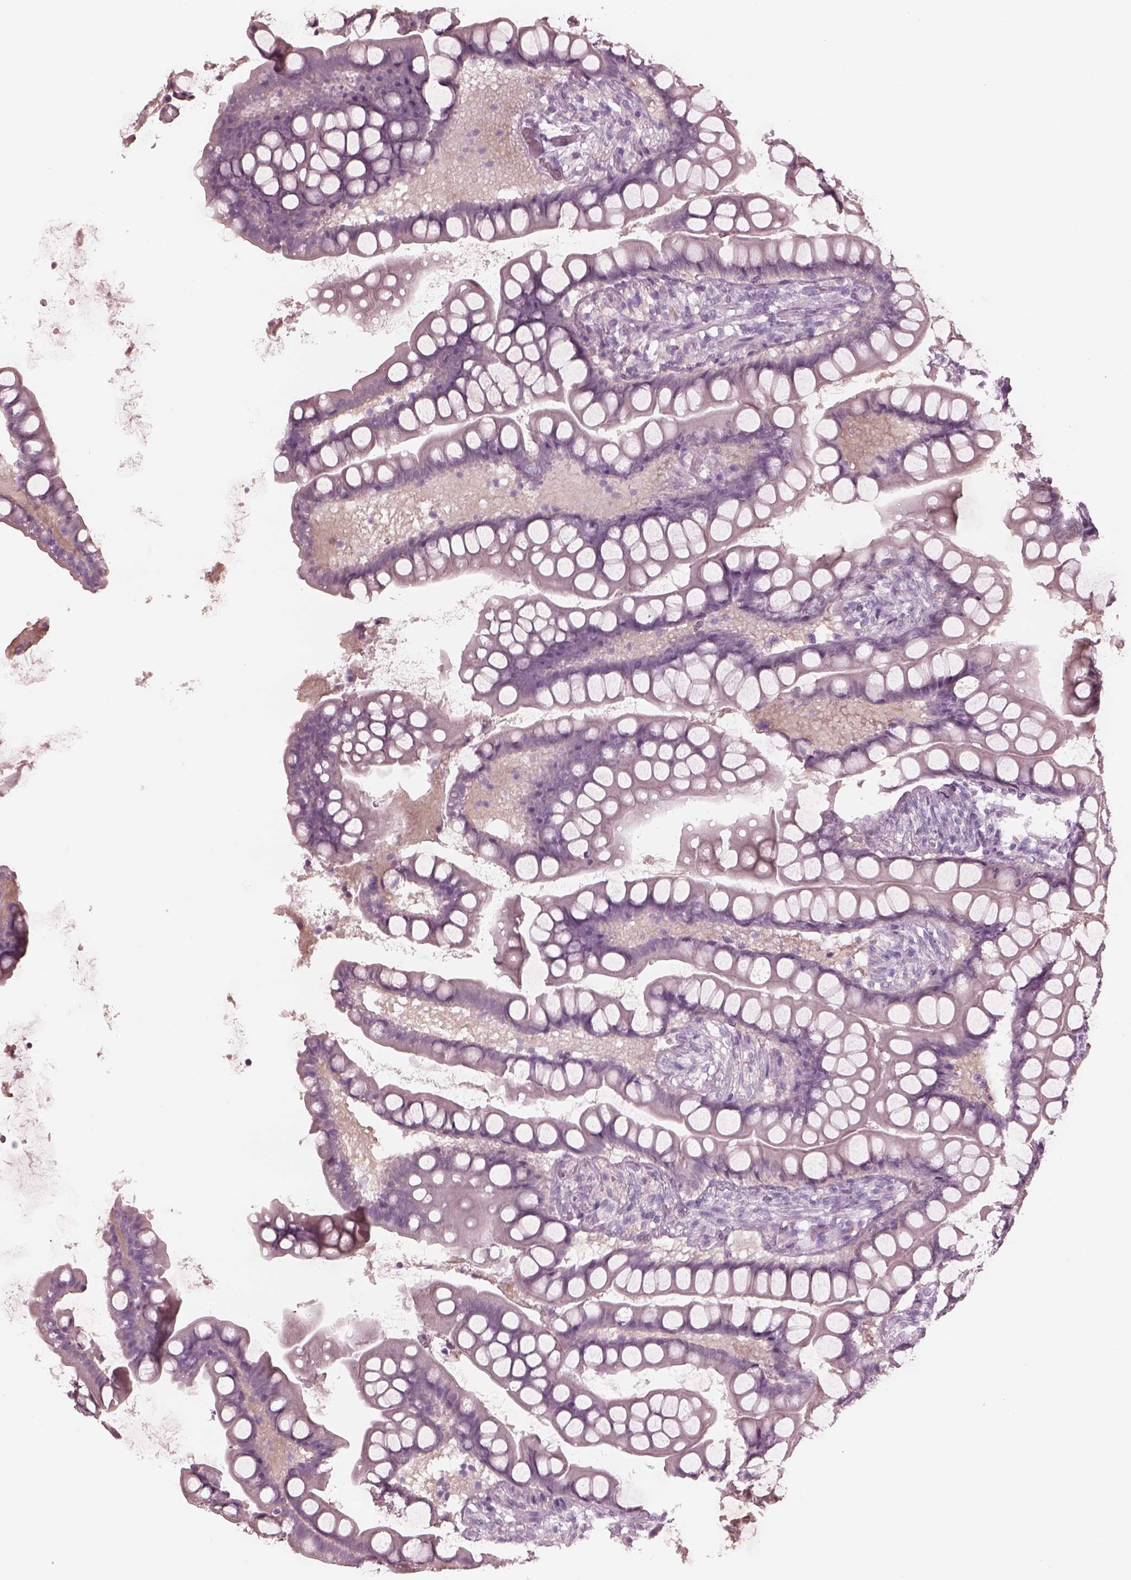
{"staining": {"intensity": "negative", "quantity": "none", "location": "none"}, "tissue": "small intestine", "cell_type": "Glandular cells", "image_type": "normal", "snomed": [{"axis": "morphology", "description": "Normal tissue, NOS"}, {"axis": "topography", "description": "Small intestine"}], "caption": "Micrograph shows no significant protein positivity in glandular cells of normal small intestine. (Brightfield microscopy of DAB immunohistochemistry (IHC) at high magnification).", "gene": "C2orf81", "patient": {"sex": "male", "age": 70}}